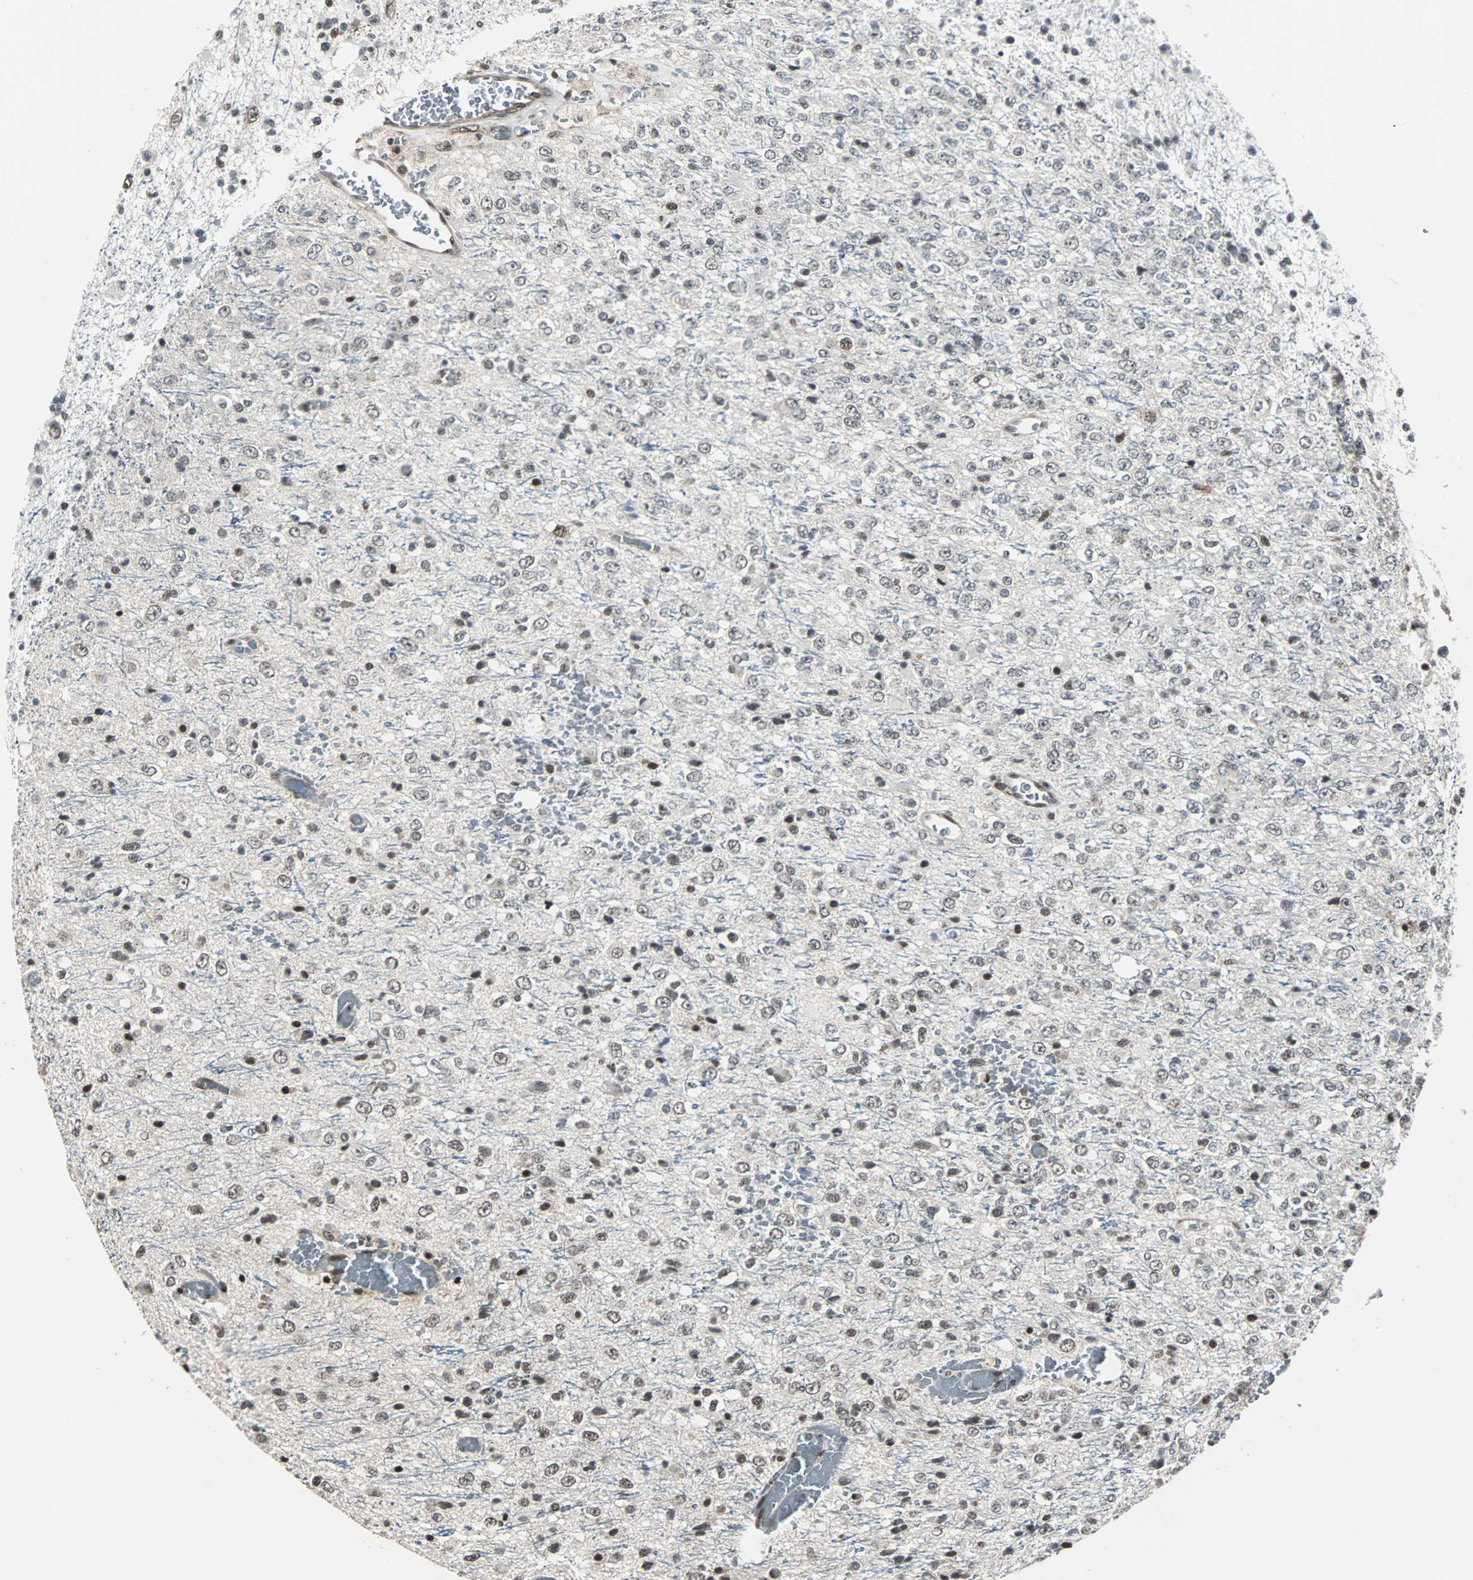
{"staining": {"intensity": "weak", "quantity": "<25%", "location": "nuclear"}, "tissue": "glioma", "cell_type": "Tumor cells", "image_type": "cancer", "snomed": [{"axis": "morphology", "description": "Glioma, malignant, High grade"}, {"axis": "topography", "description": "pancreas cauda"}], "caption": "The image reveals no staining of tumor cells in malignant glioma (high-grade).", "gene": "MKX", "patient": {"sex": "male", "age": 60}}